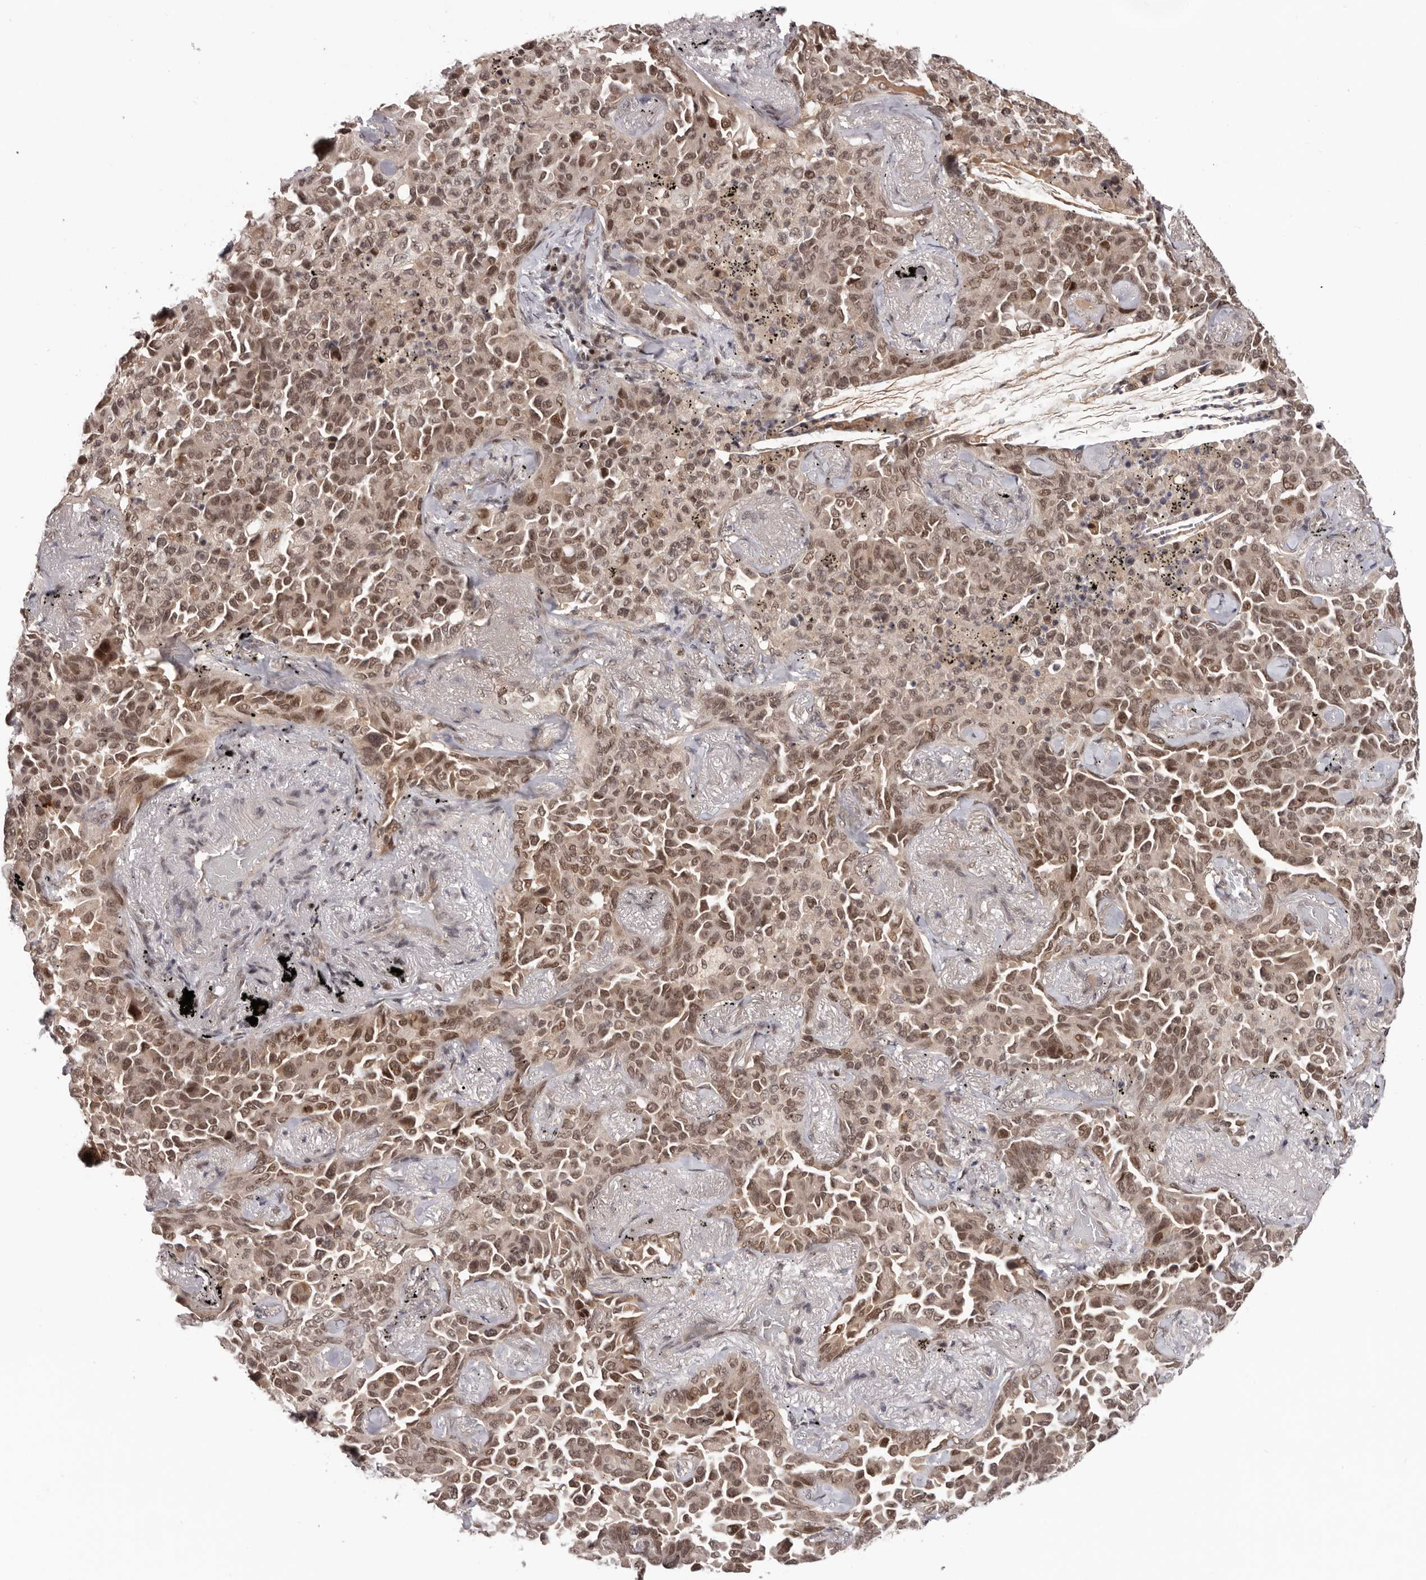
{"staining": {"intensity": "moderate", "quantity": ">75%", "location": "cytoplasmic/membranous,nuclear"}, "tissue": "lung cancer", "cell_type": "Tumor cells", "image_type": "cancer", "snomed": [{"axis": "morphology", "description": "Adenocarcinoma, NOS"}, {"axis": "topography", "description": "Lung"}], "caption": "A brown stain labels moderate cytoplasmic/membranous and nuclear positivity of a protein in human lung cancer (adenocarcinoma) tumor cells.", "gene": "TBX5", "patient": {"sex": "female", "age": 67}}